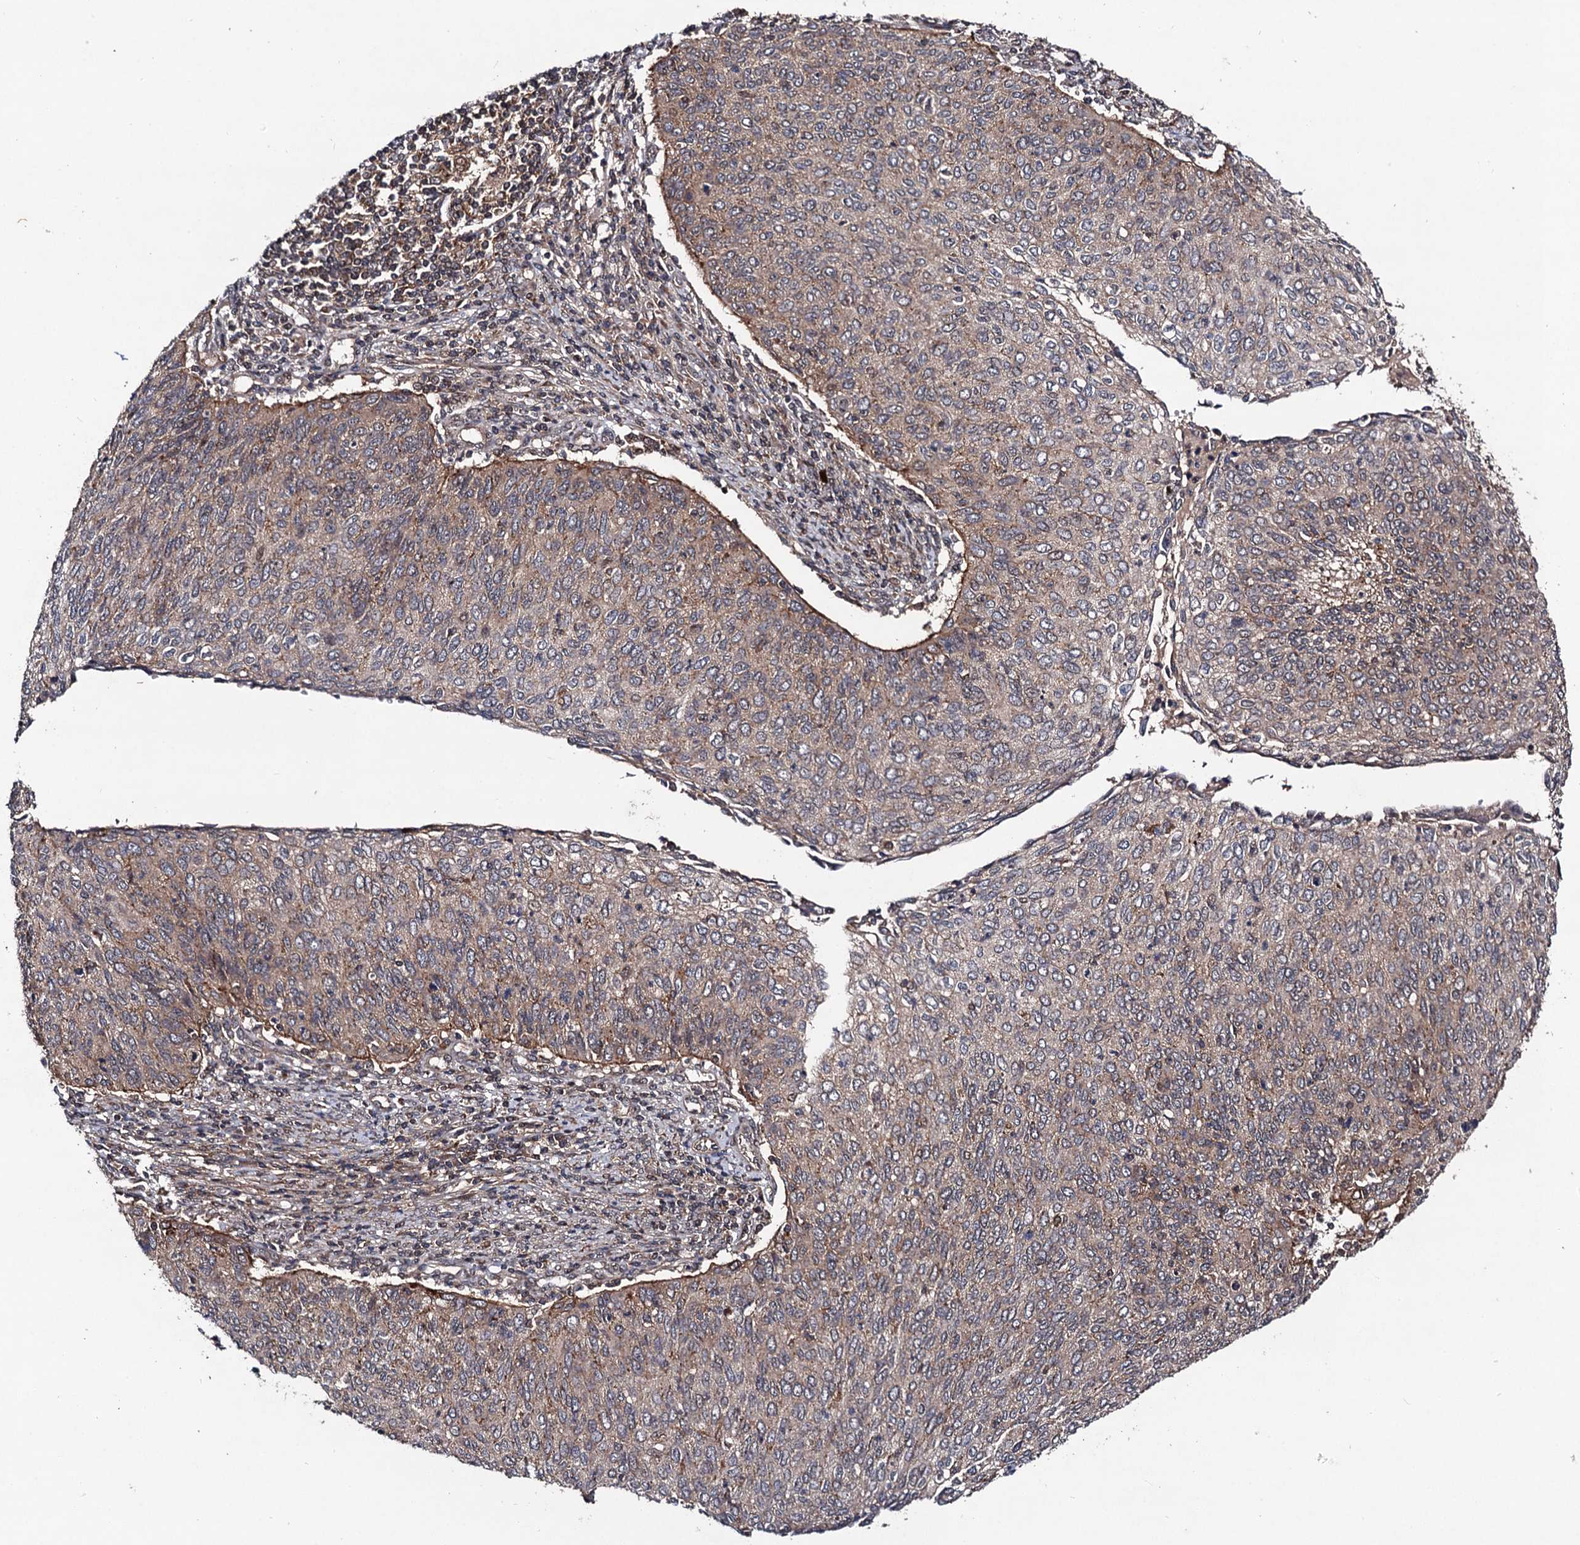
{"staining": {"intensity": "weak", "quantity": ">75%", "location": "cytoplasmic/membranous"}, "tissue": "cervical cancer", "cell_type": "Tumor cells", "image_type": "cancer", "snomed": [{"axis": "morphology", "description": "Squamous cell carcinoma, NOS"}, {"axis": "topography", "description": "Cervix"}], "caption": "Protein analysis of cervical cancer (squamous cell carcinoma) tissue shows weak cytoplasmic/membranous expression in about >75% of tumor cells. (Brightfield microscopy of DAB IHC at high magnification).", "gene": "KXD1", "patient": {"sex": "female", "age": 38}}